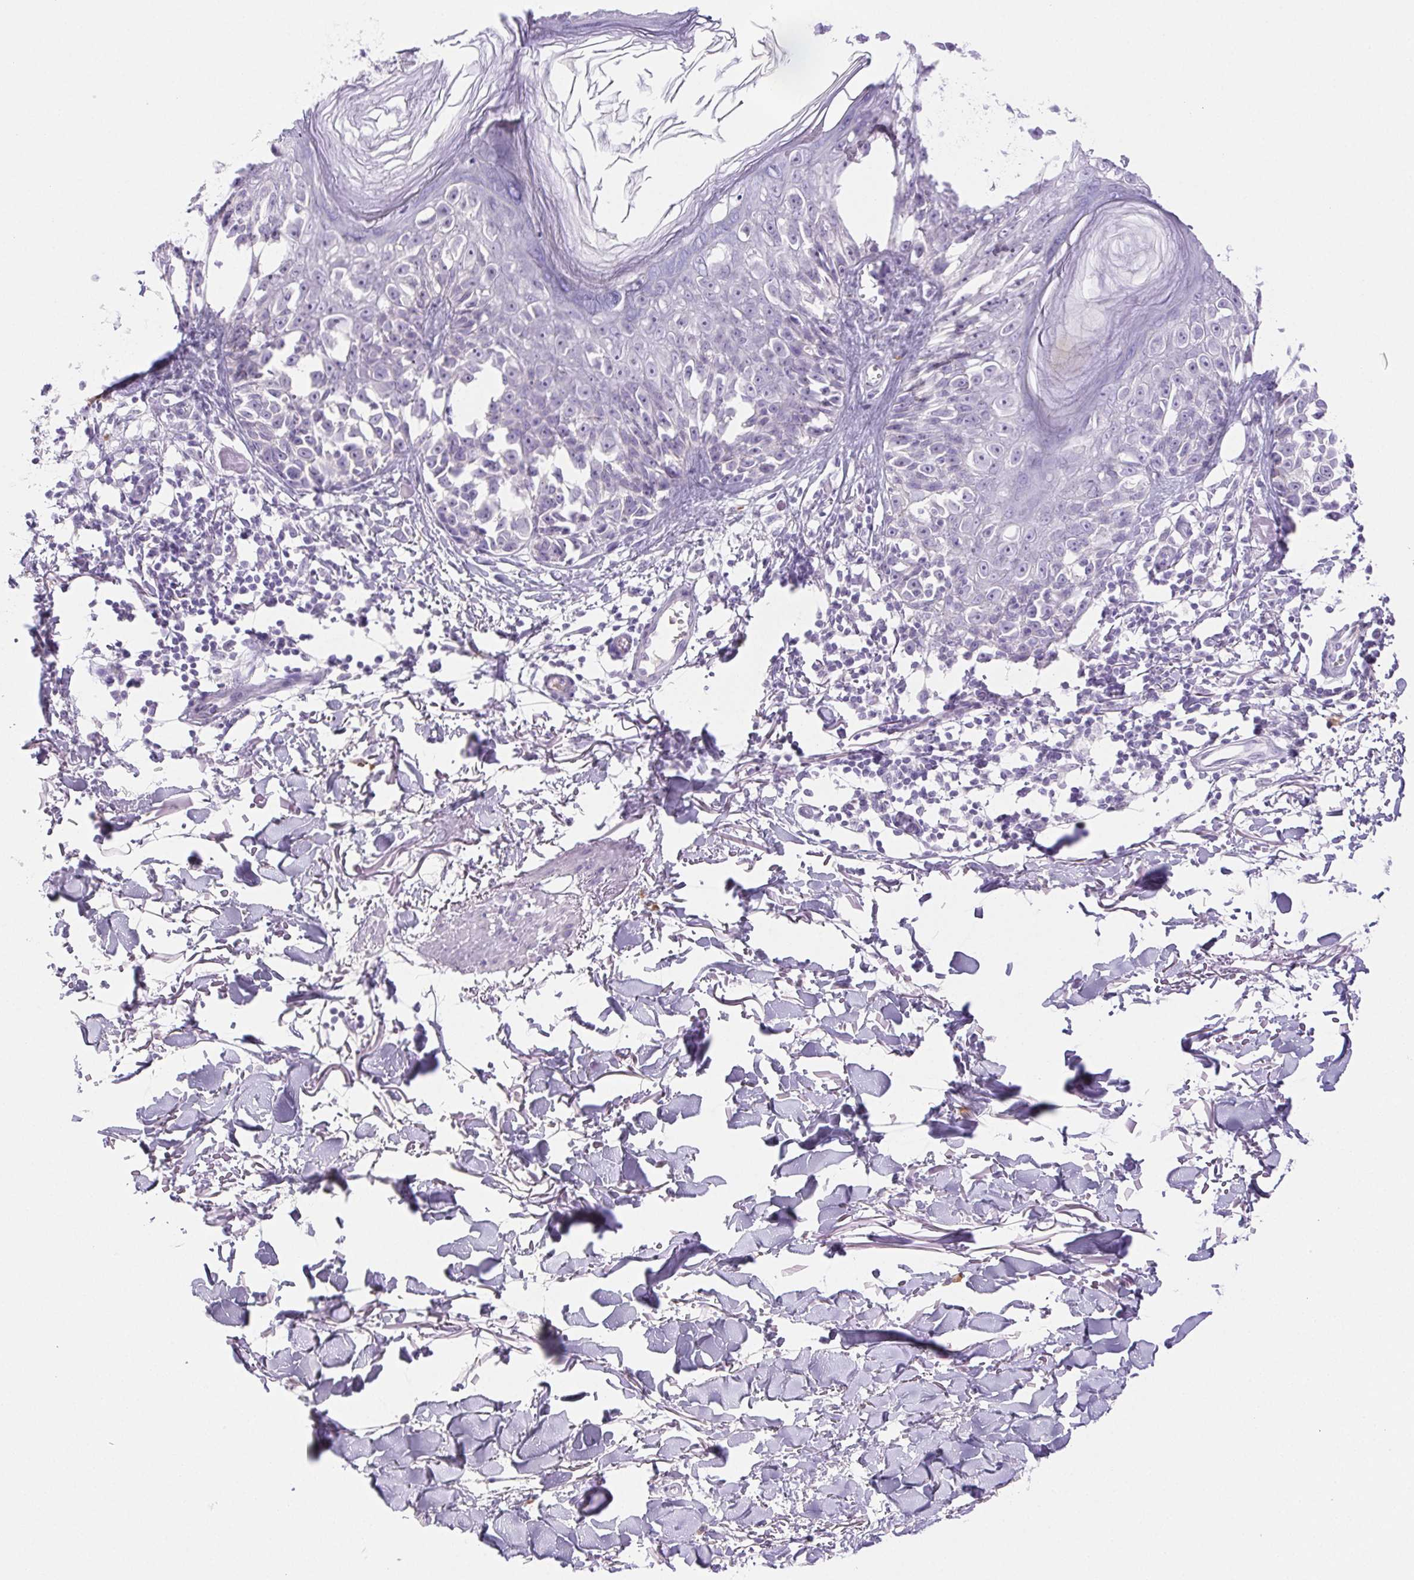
{"staining": {"intensity": "negative", "quantity": "none", "location": "none"}, "tissue": "melanoma", "cell_type": "Tumor cells", "image_type": "cancer", "snomed": [{"axis": "morphology", "description": "Malignant melanoma, NOS"}, {"axis": "topography", "description": "Skin"}], "caption": "Tumor cells are negative for protein expression in human malignant melanoma. The staining is performed using DAB (3,3'-diaminobenzidine) brown chromogen with nuclei counter-stained in using hematoxylin.", "gene": "PAPPA2", "patient": {"sex": "male", "age": 73}}